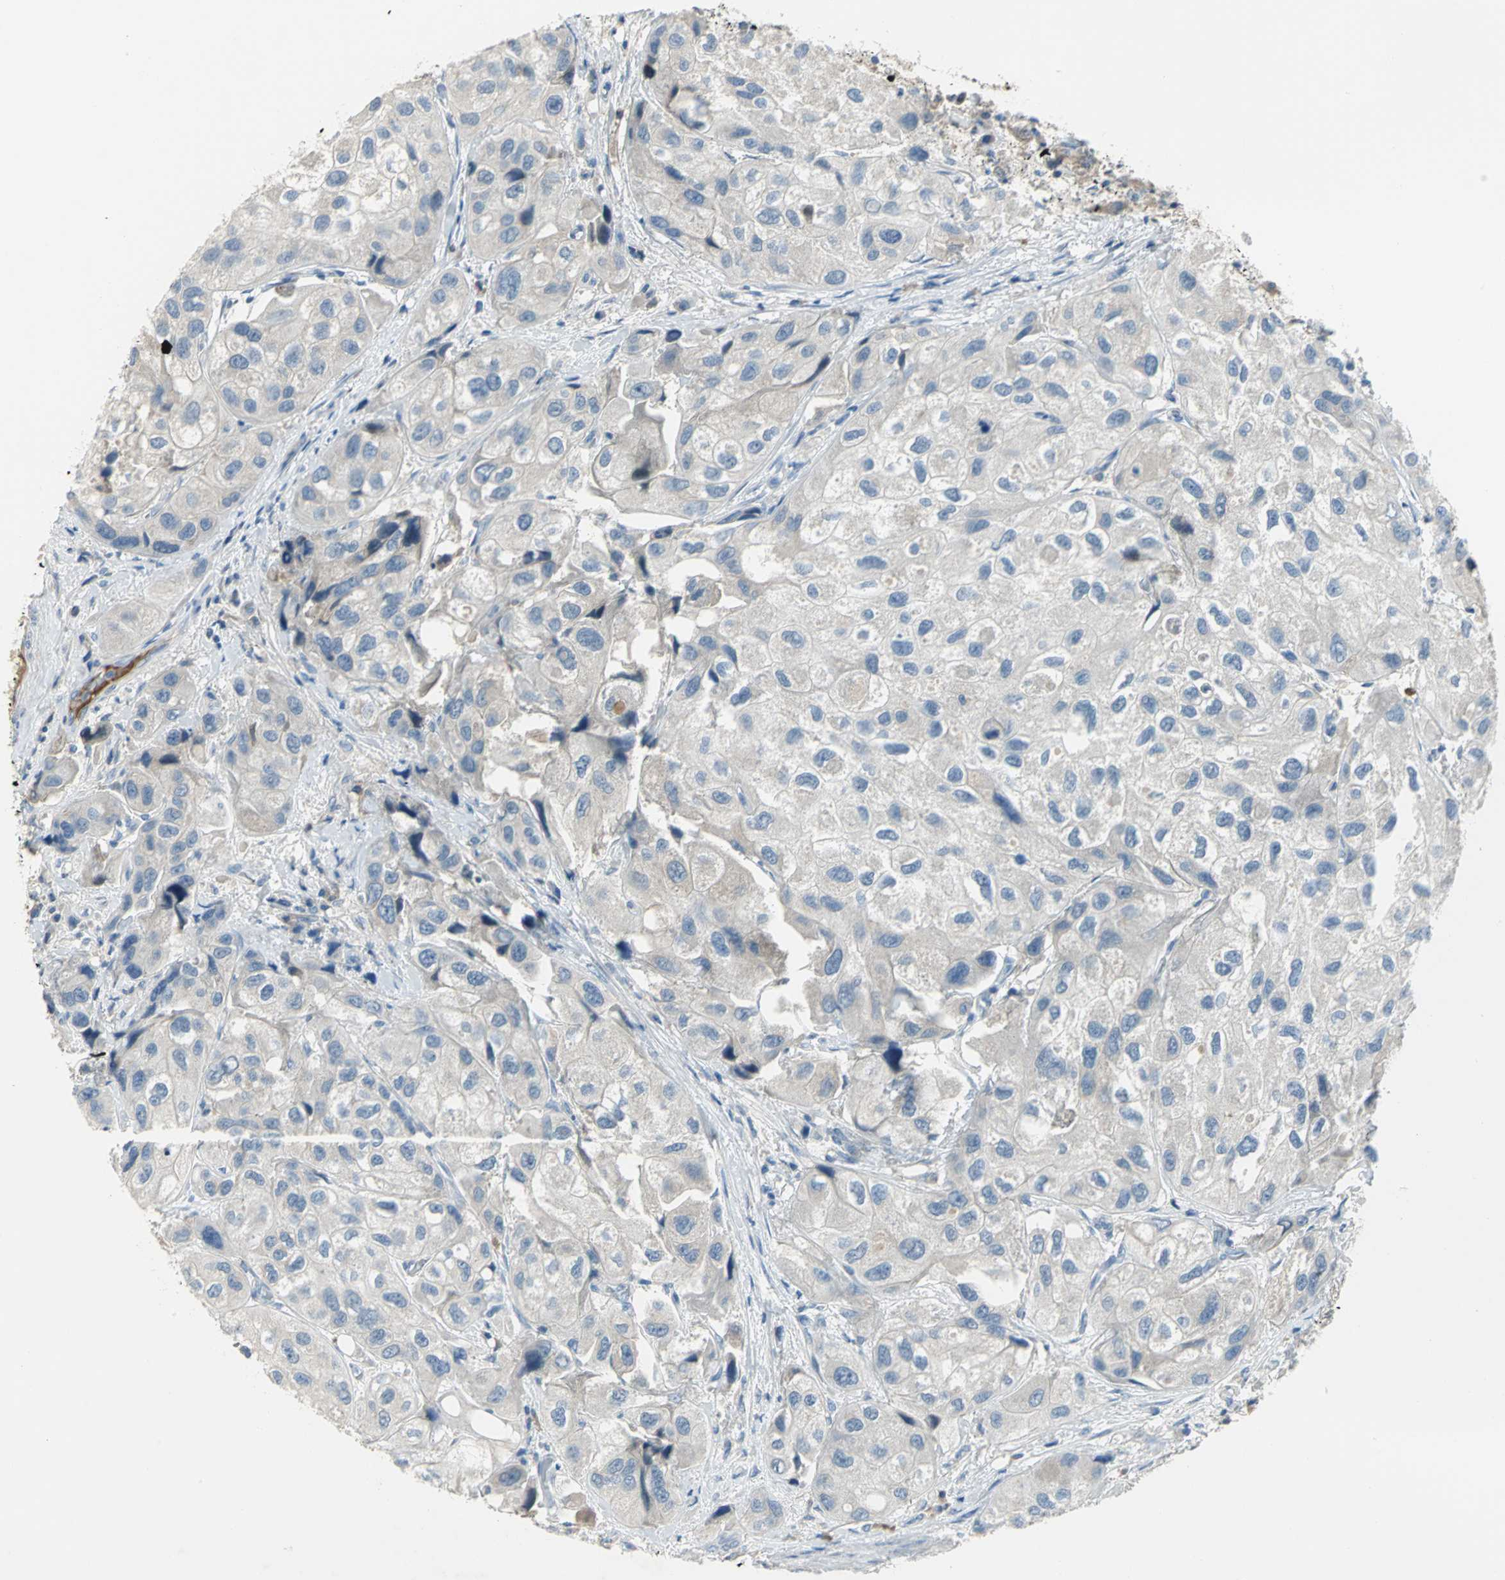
{"staining": {"intensity": "weak", "quantity": "25%-75%", "location": "cytoplasmic/membranous"}, "tissue": "urothelial cancer", "cell_type": "Tumor cells", "image_type": "cancer", "snomed": [{"axis": "morphology", "description": "Urothelial carcinoma, High grade"}, {"axis": "topography", "description": "Urinary bladder"}], "caption": "An immunohistochemistry image of neoplastic tissue is shown. Protein staining in brown shows weak cytoplasmic/membranous positivity in high-grade urothelial carcinoma within tumor cells.", "gene": "ZIC1", "patient": {"sex": "female", "age": 64}}